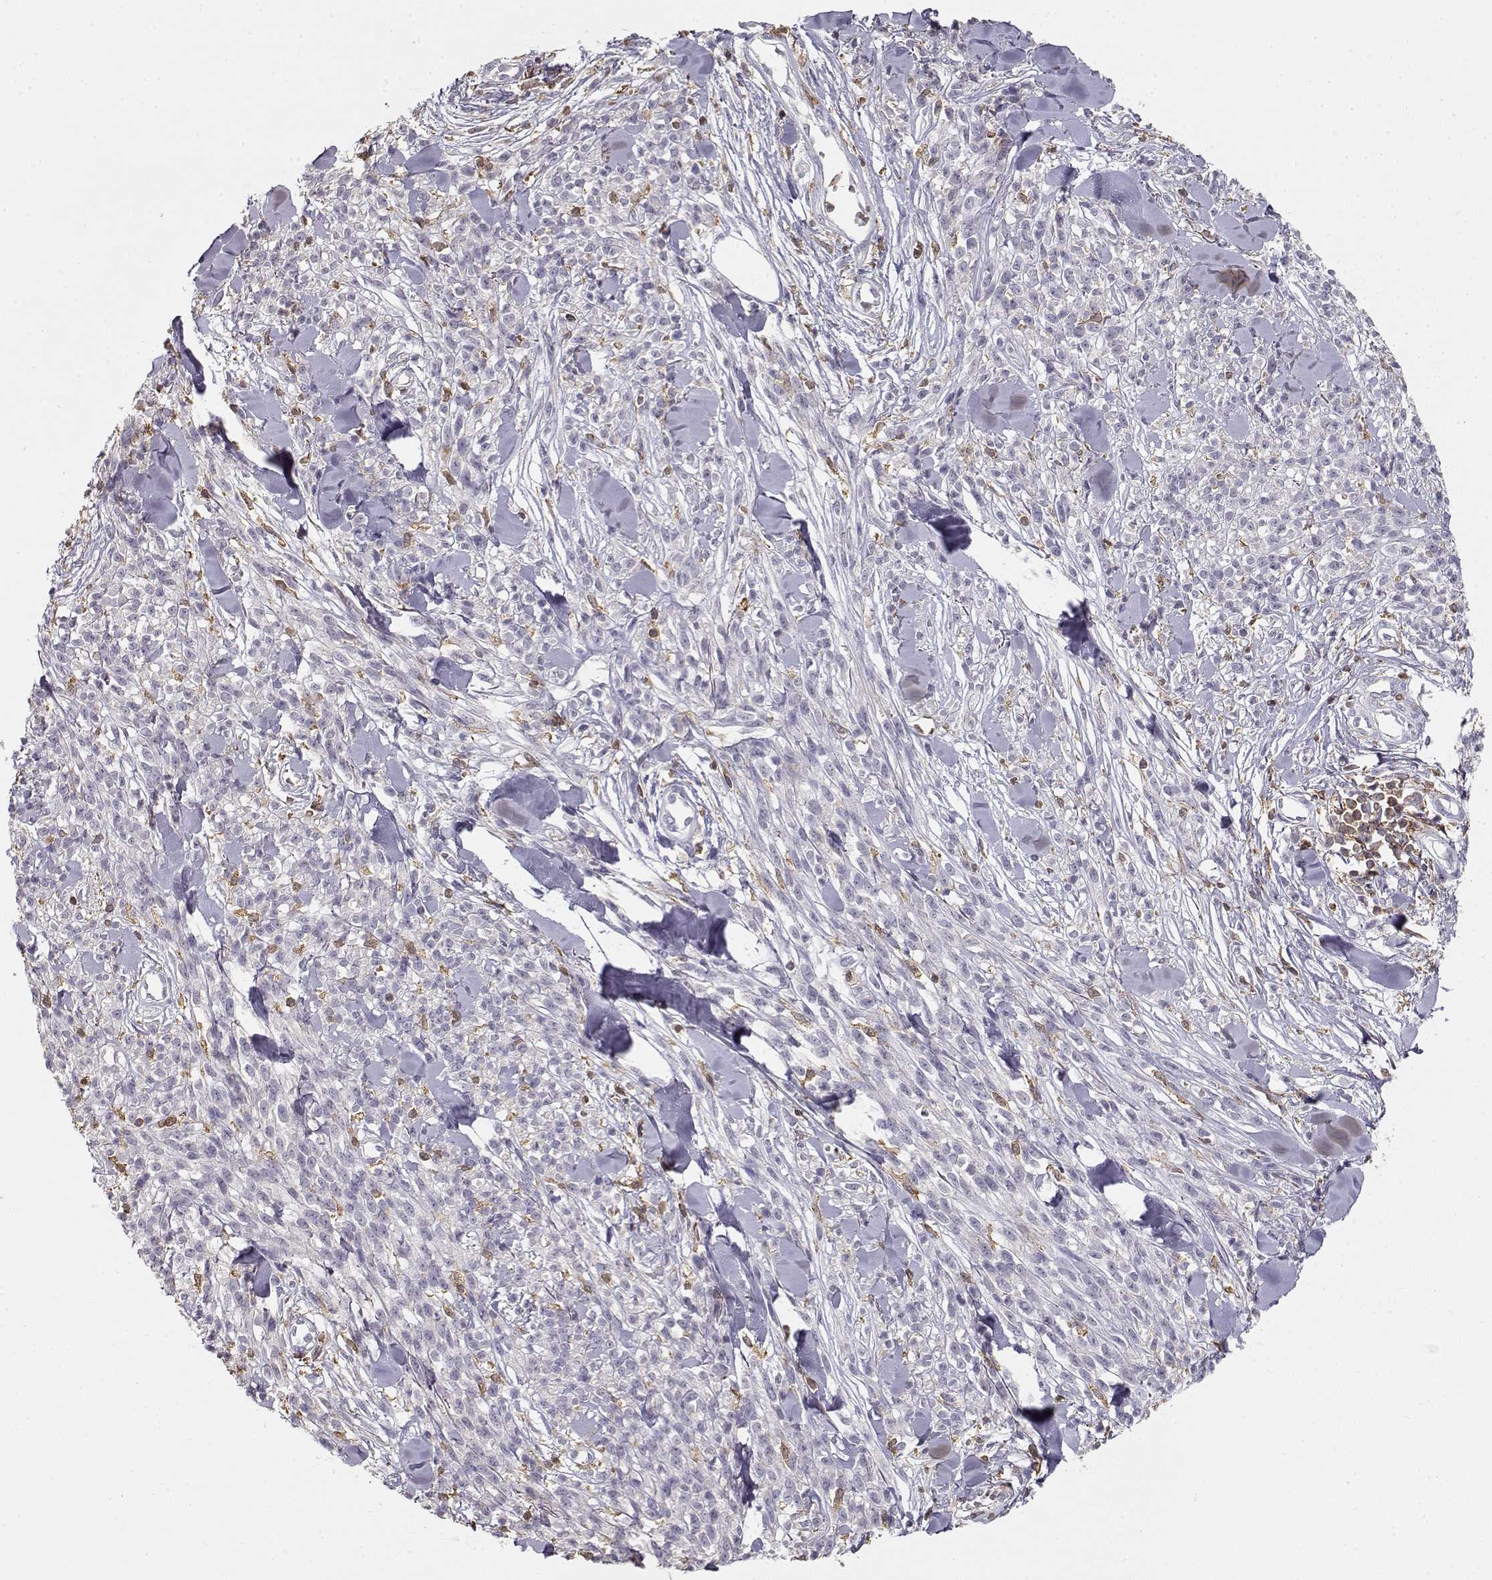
{"staining": {"intensity": "negative", "quantity": "none", "location": "none"}, "tissue": "melanoma", "cell_type": "Tumor cells", "image_type": "cancer", "snomed": [{"axis": "morphology", "description": "Malignant melanoma, NOS"}, {"axis": "topography", "description": "Skin"}, {"axis": "topography", "description": "Skin of trunk"}], "caption": "The micrograph shows no staining of tumor cells in melanoma.", "gene": "VAV1", "patient": {"sex": "male", "age": 74}}